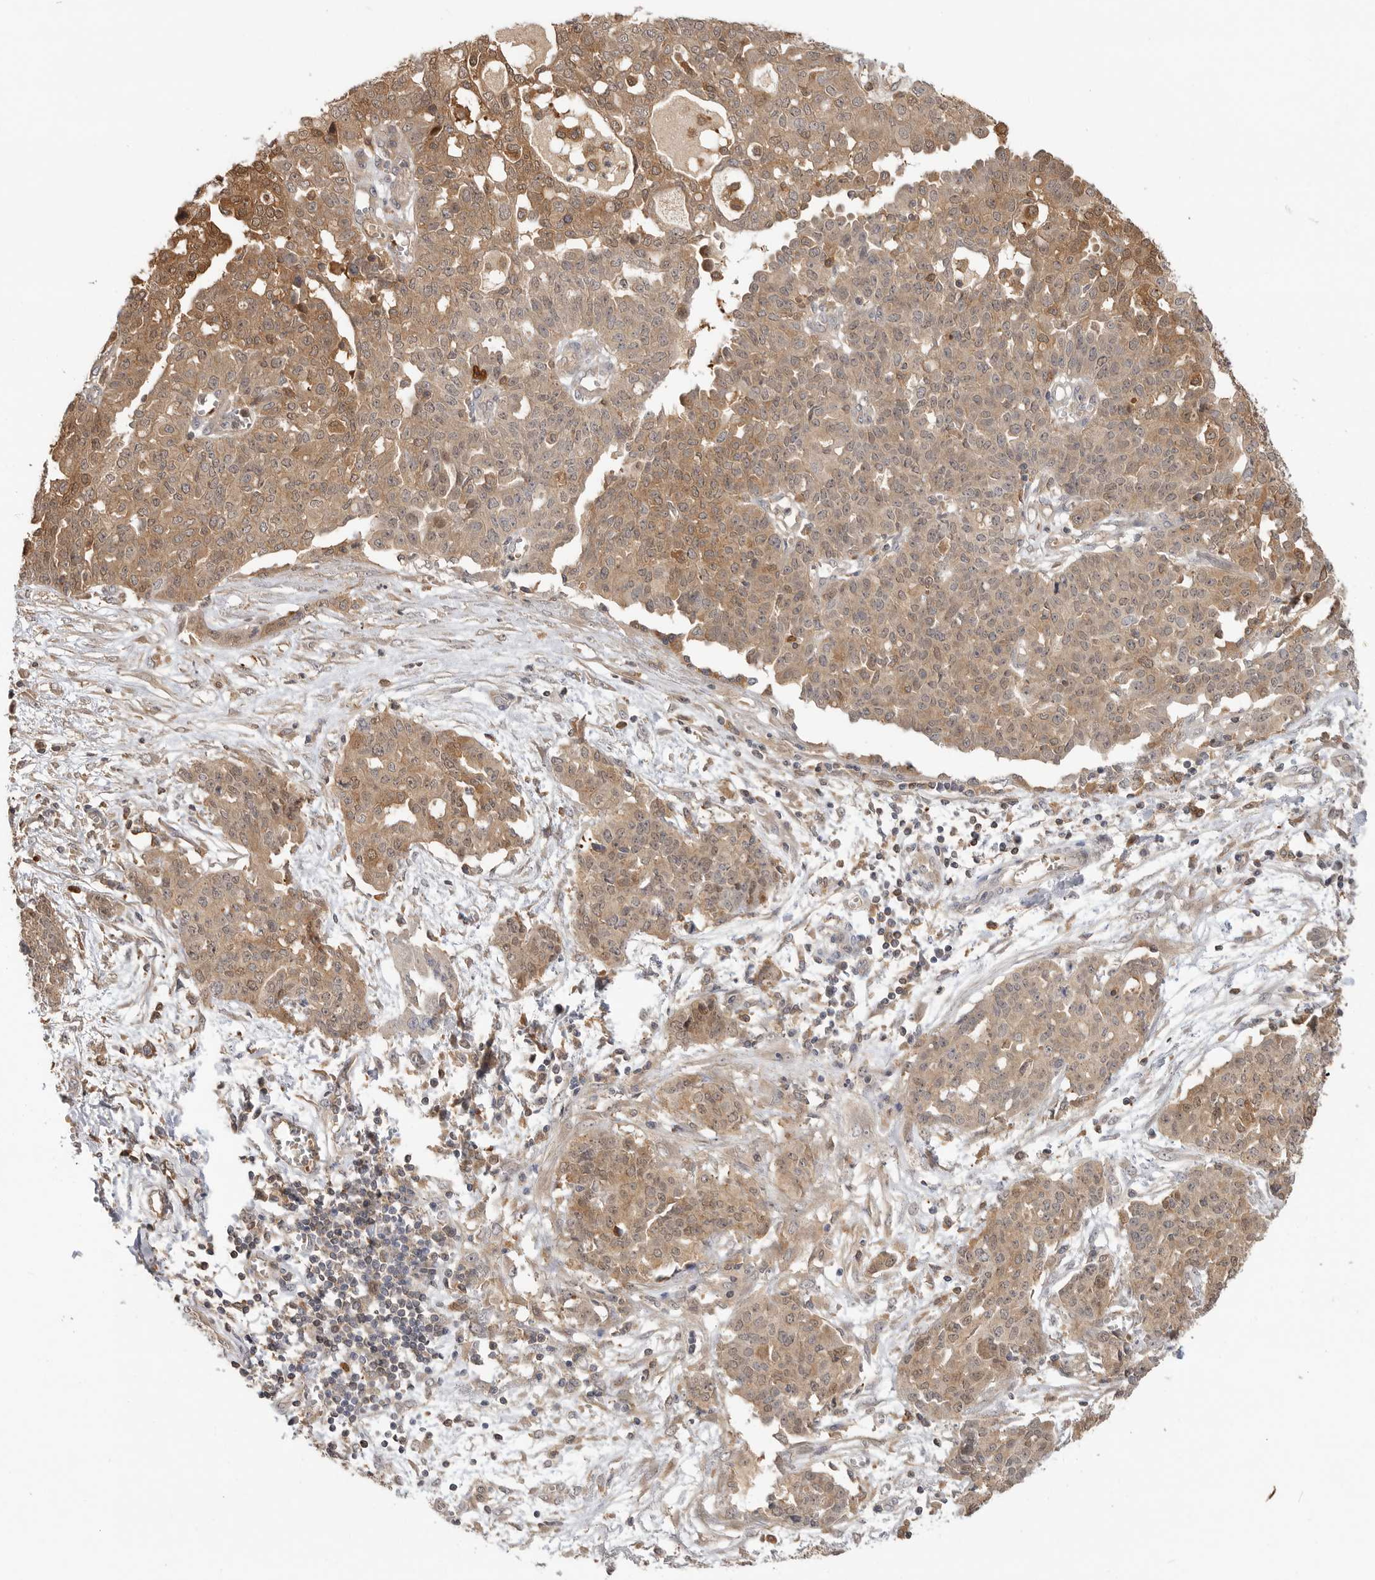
{"staining": {"intensity": "moderate", "quantity": ">75%", "location": "cytoplasmic/membranous"}, "tissue": "ovarian cancer", "cell_type": "Tumor cells", "image_type": "cancer", "snomed": [{"axis": "morphology", "description": "Cystadenocarcinoma, serous, NOS"}, {"axis": "topography", "description": "Soft tissue"}, {"axis": "topography", "description": "Ovary"}], "caption": "IHC photomicrograph of neoplastic tissue: ovarian serous cystadenocarcinoma stained using immunohistochemistry (IHC) reveals medium levels of moderate protein expression localized specifically in the cytoplasmic/membranous of tumor cells, appearing as a cytoplasmic/membranous brown color.", "gene": "CLDN12", "patient": {"sex": "female", "age": 57}}